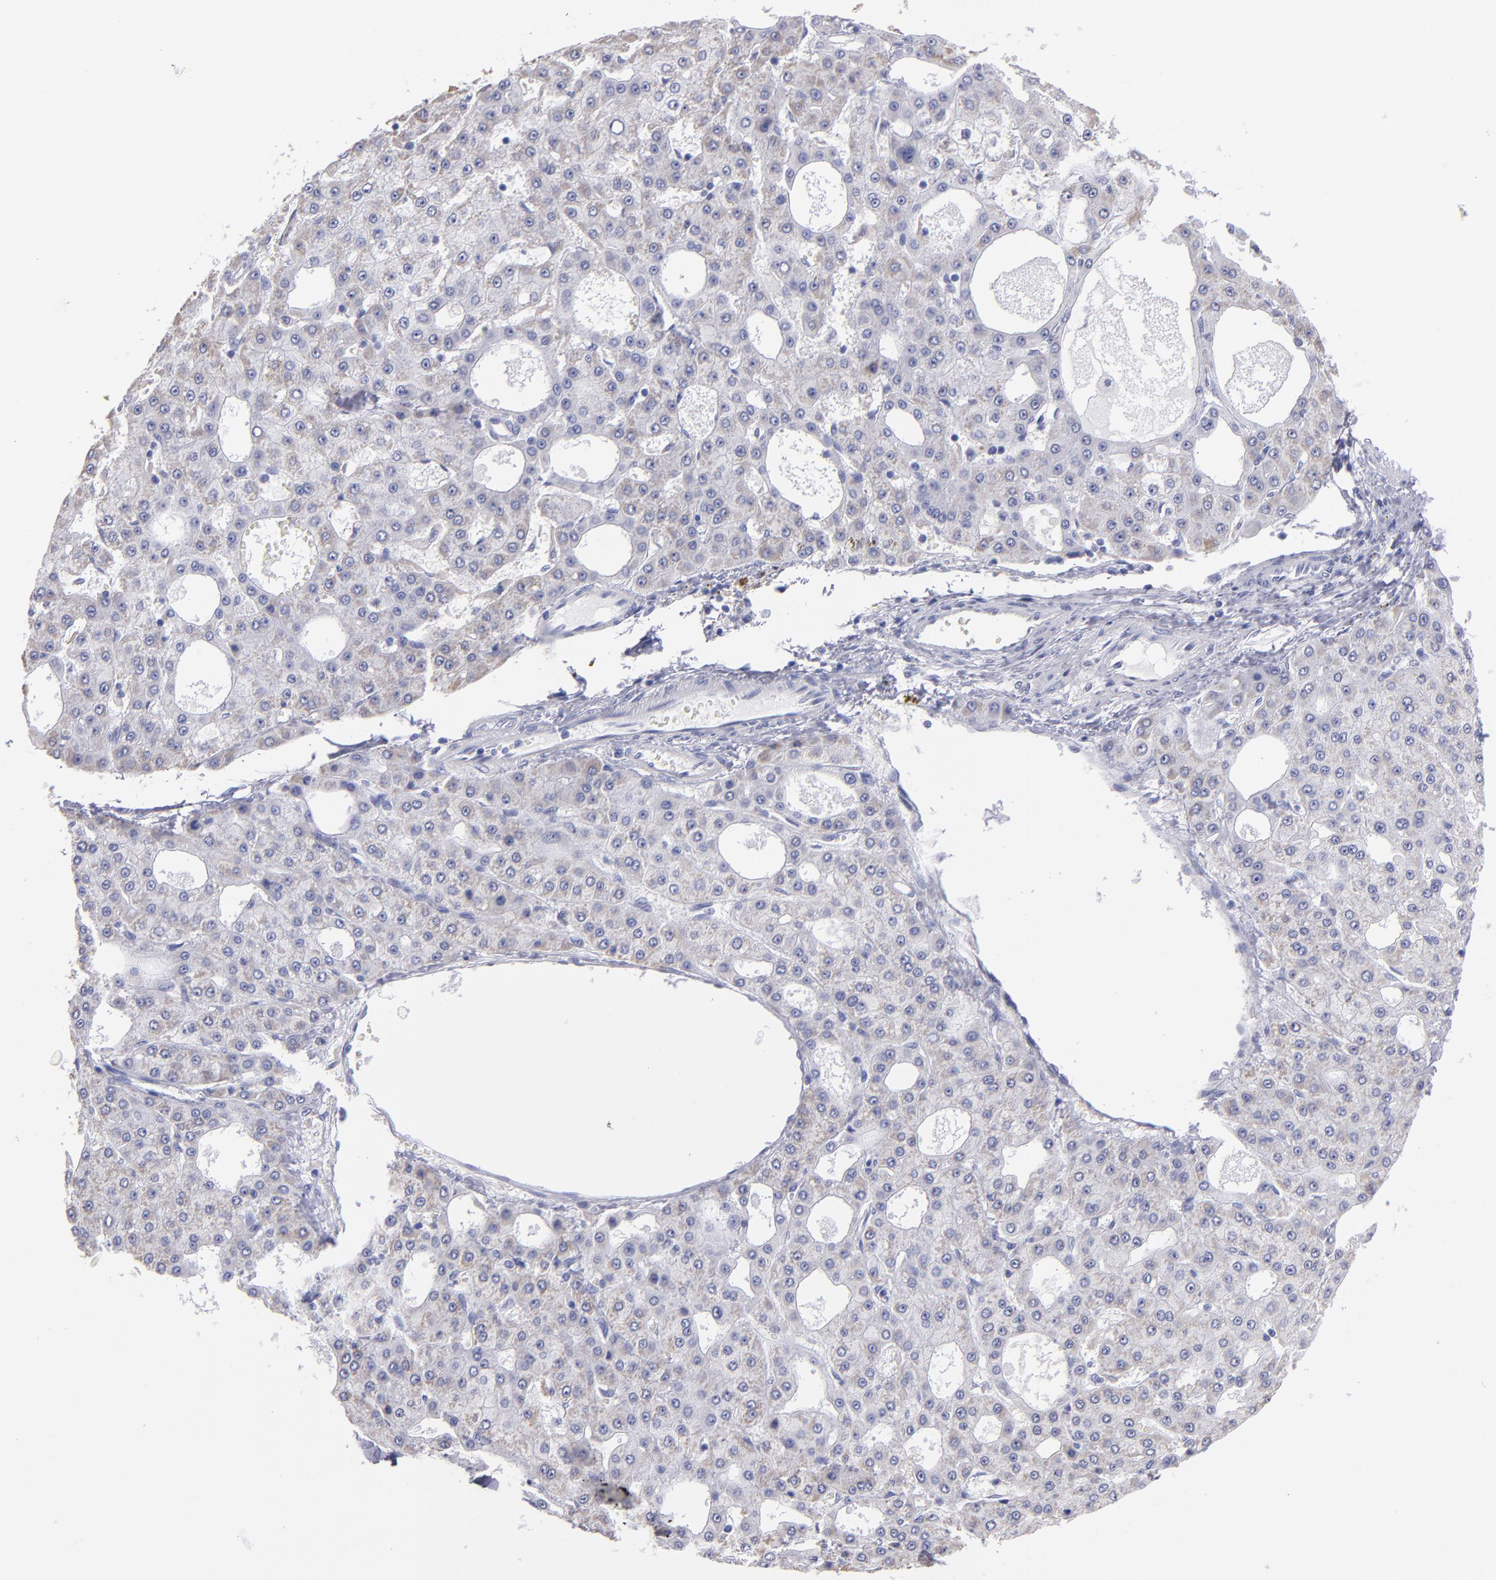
{"staining": {"intensity": "negative", "quantity": "none", "location": "none"}, "tissue": "liver cancer", "cell_type": "Tumor cells", "image_type": "cancer", "snomed": [{"axis": "morphology", "description": "Carcinoma, Hepatocellular, NOS"}, {"axis": "topography", "description": "Liver"}], "caption": "A histopathology image of liver hepatocellular carcinoma stained for a protein demonstrates no brown staining in tumor cells.", "gene": "MB", "patient": {"sex": "male", "age": 47}}